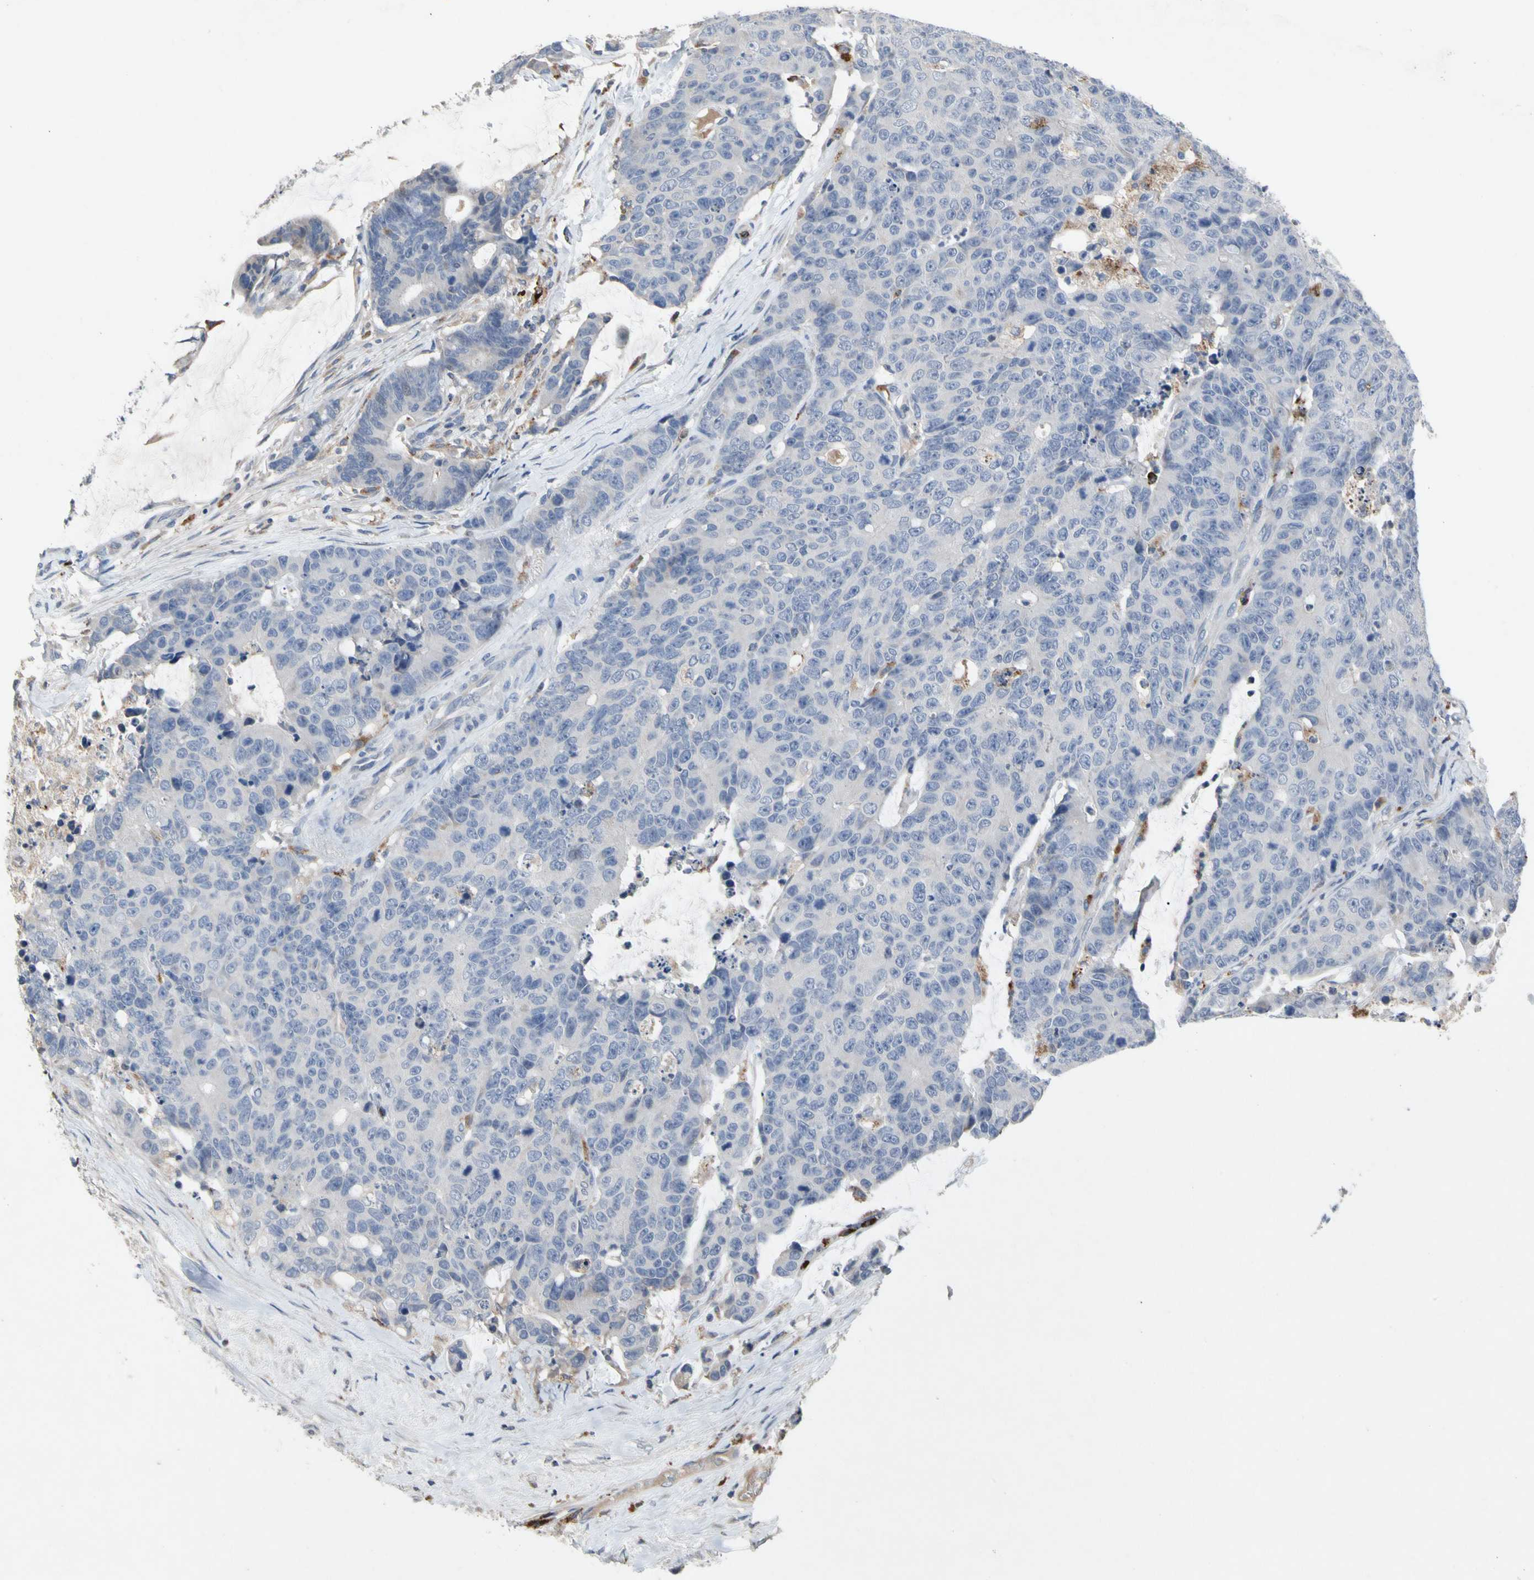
{"staining": {"intensity": "negative", "quantity": "none", "location": "none"}, "tissue": "colorectal cancer", "cell_type": "Tumor cells", "image_type": "cancer", "snomed": [{"axis": "morphology", "description": "Adenocarcinoma, NOS"}, {"axis": "topography", "description": "Colon"}], "caption": "Human colorectal cancer stained for a protein using IHC demonstrates no staining in tumor cells.", "gene": "ADA2", "patient": {"sex": "female", "age": 86}}